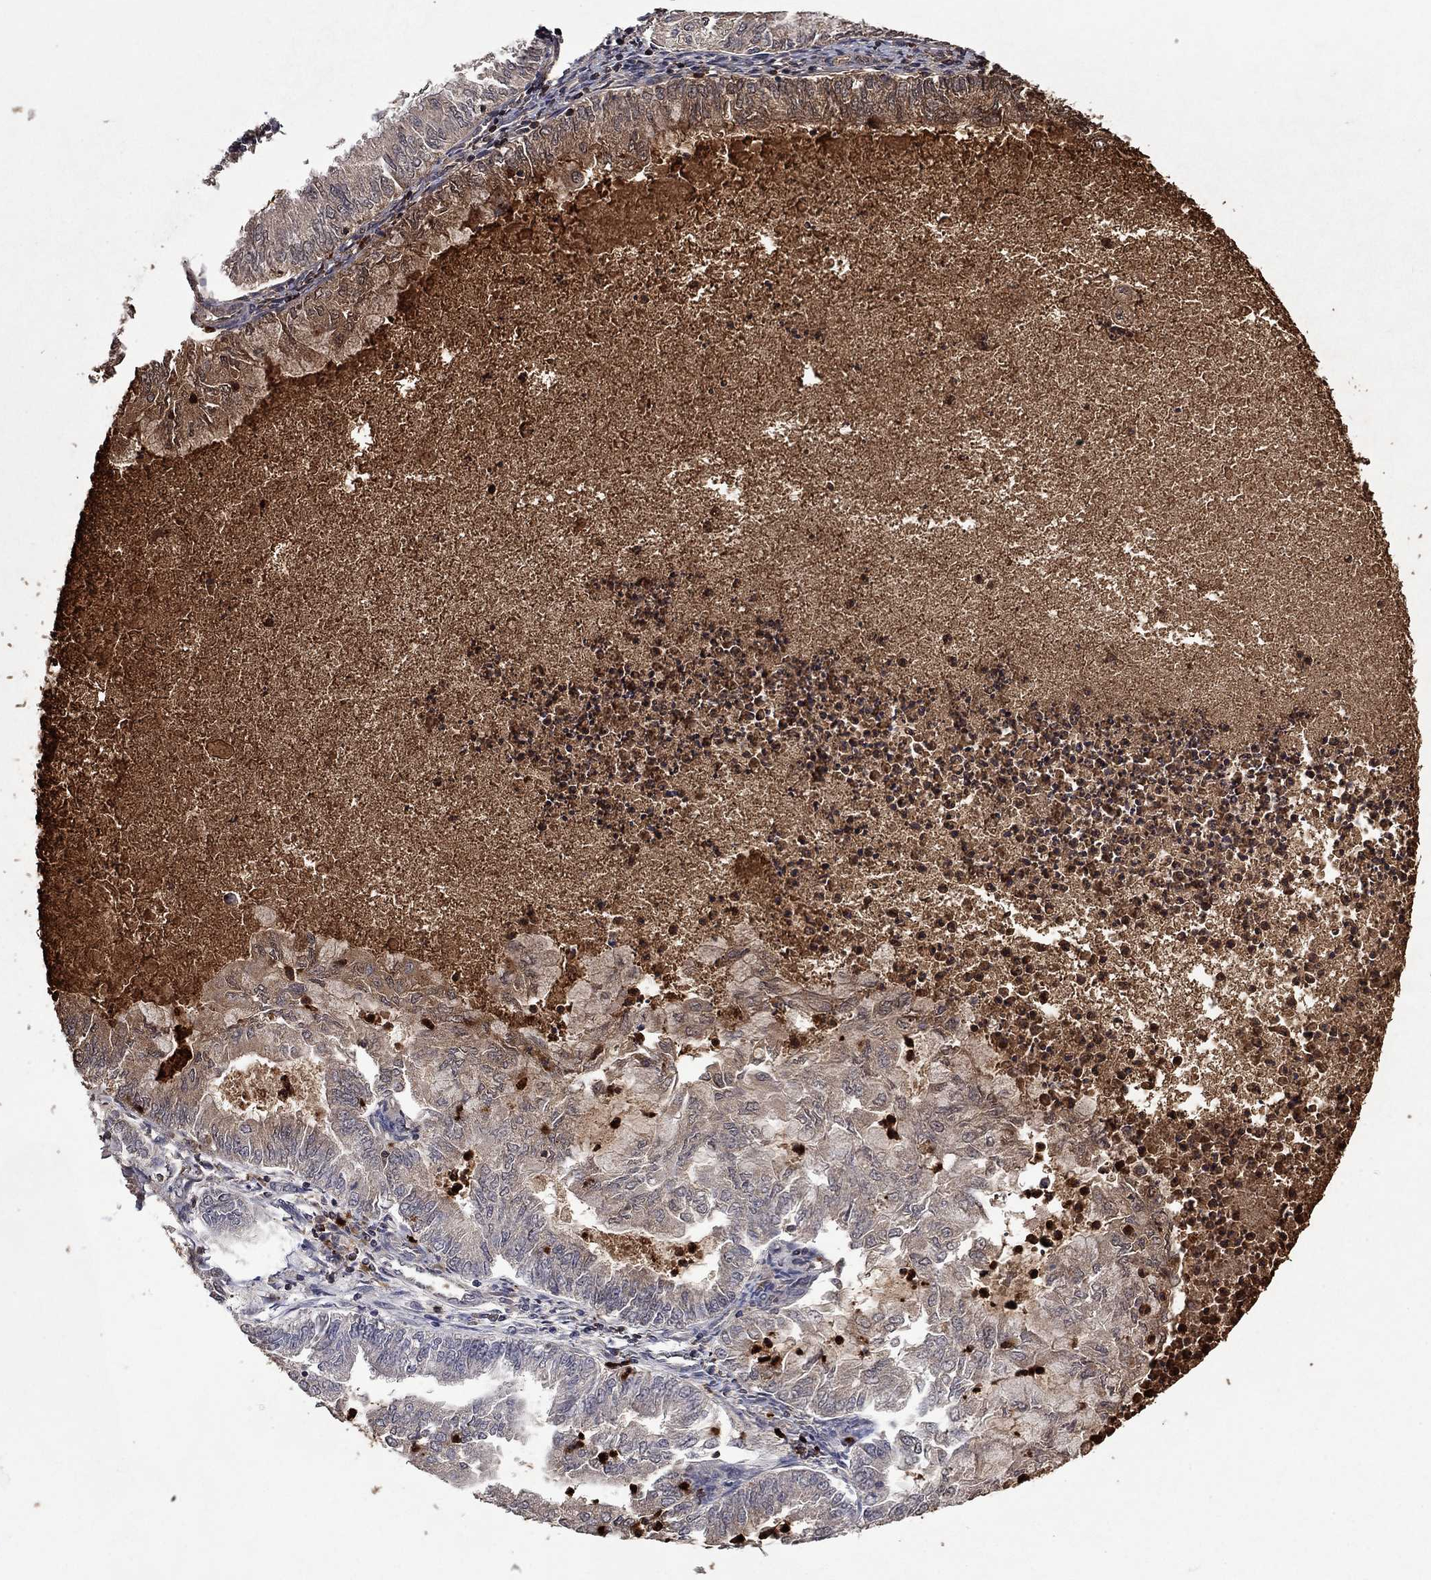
{"staining": {"intensity": "negative", "quantity": "none", "location": "none"}, "tissue": "endometrial cancer", "cell_type": "Tumor cells", "image_type": "cancer", "snomed": [{"axis": "morphology", "description": "Adenocarcinoma, NOS"}, {"axis": "topography", "description": "Endometrium"}], "caption": "Immunohistochemistry of endometrial adenocarcinoma shows no staining in tumor cells.", "gene": "CCL5", "patient": {"sex": "female", "age": 59}}